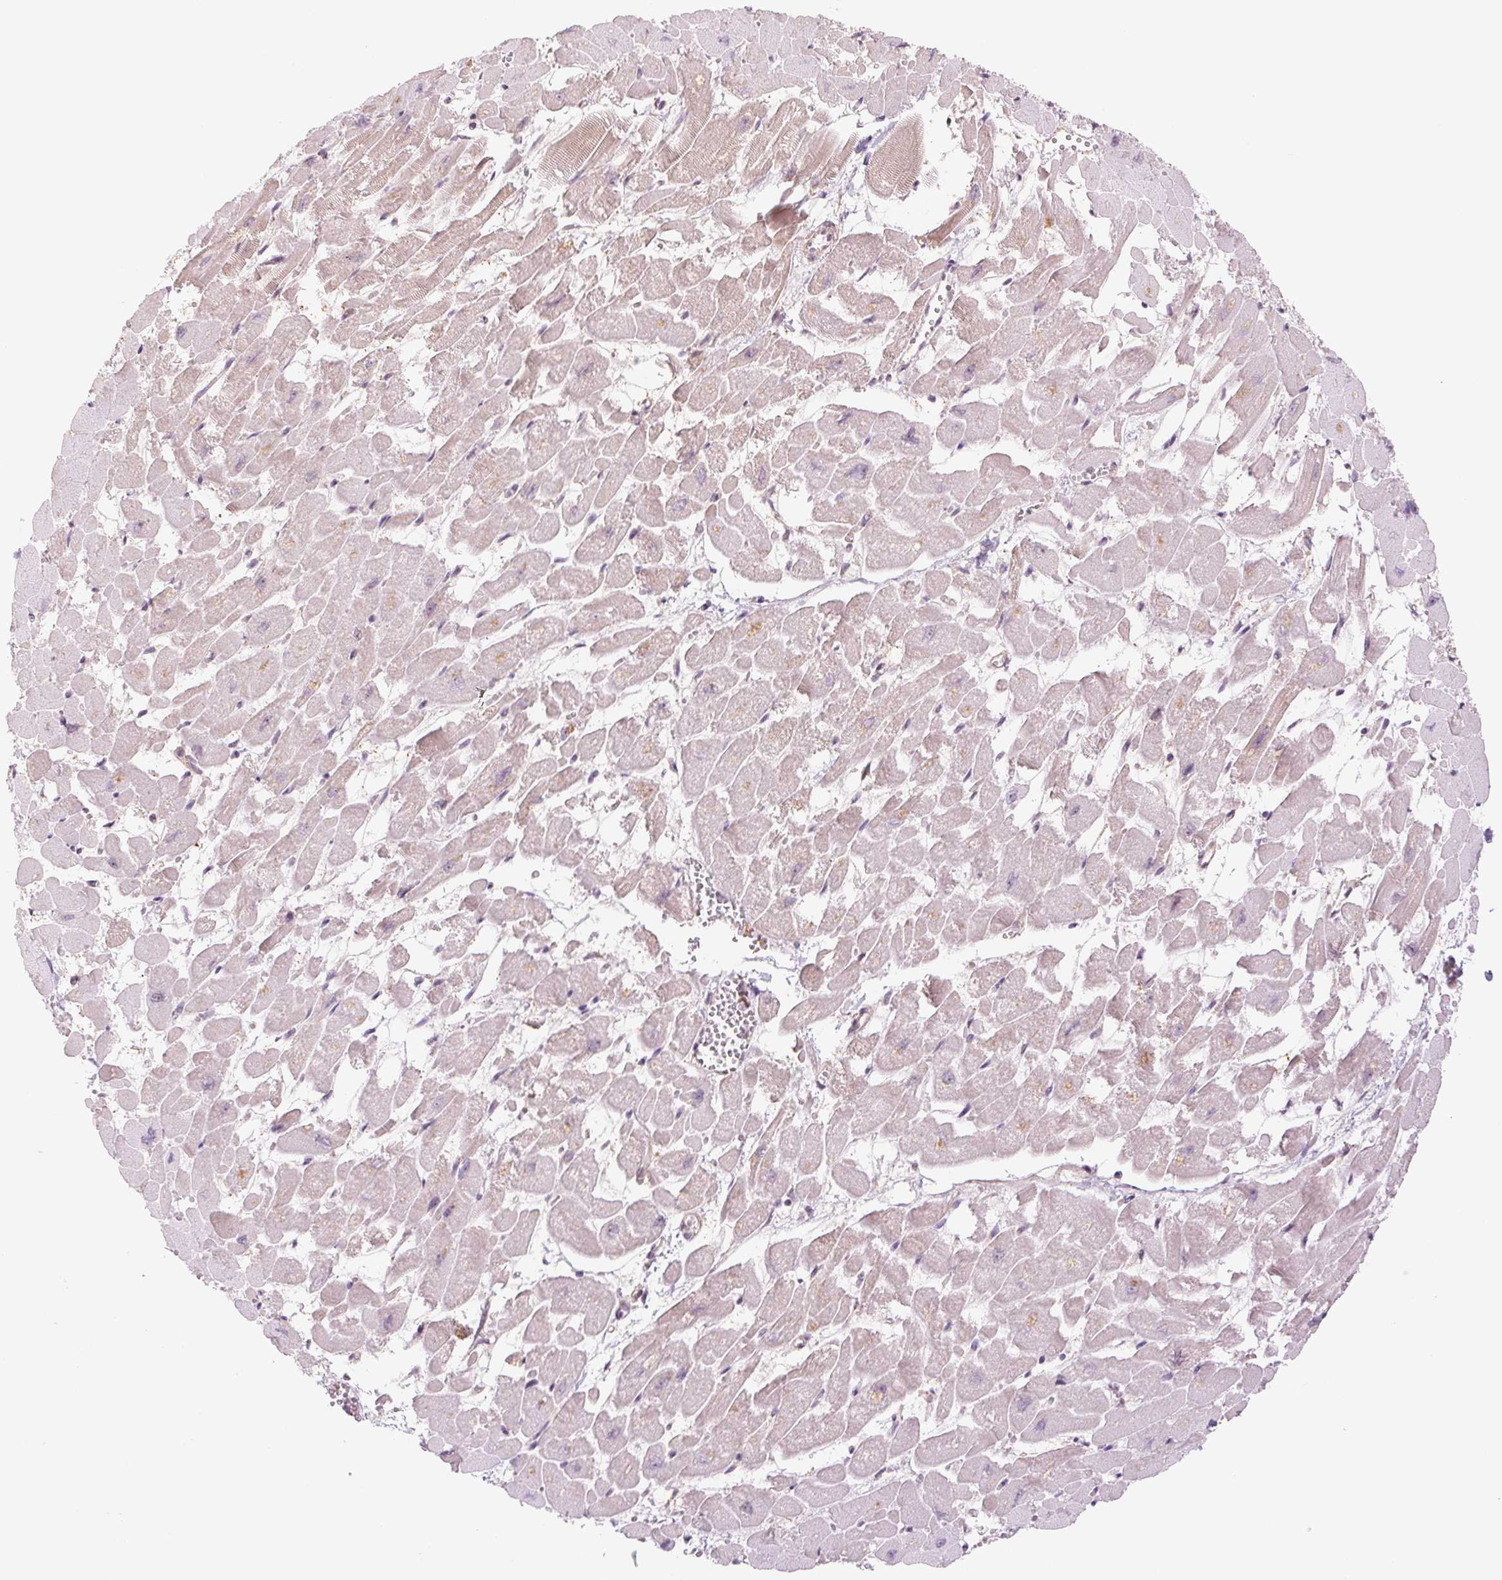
{"staining": {"intensity": "weak", "quantity": "25%-75%", "location": "cytoplasmic/membranous"}, "tissue": "heart muscle", "cell_type": "Cardiomyocytes", "image_type": "normal", "snomed": [{"axis": "morphology", "description": "Normal tissue, NOS"}, {"axis": "topography", "description": "Heart"}], "caption": "An IHC image of normal tissue is shown. Protein staining in brown highlights weak cytoplasmic/membranous positivity in heart muscle within cardiomyocytes.", "gene": "CWC25", "patient": {"sex": "female", "age": 52}}